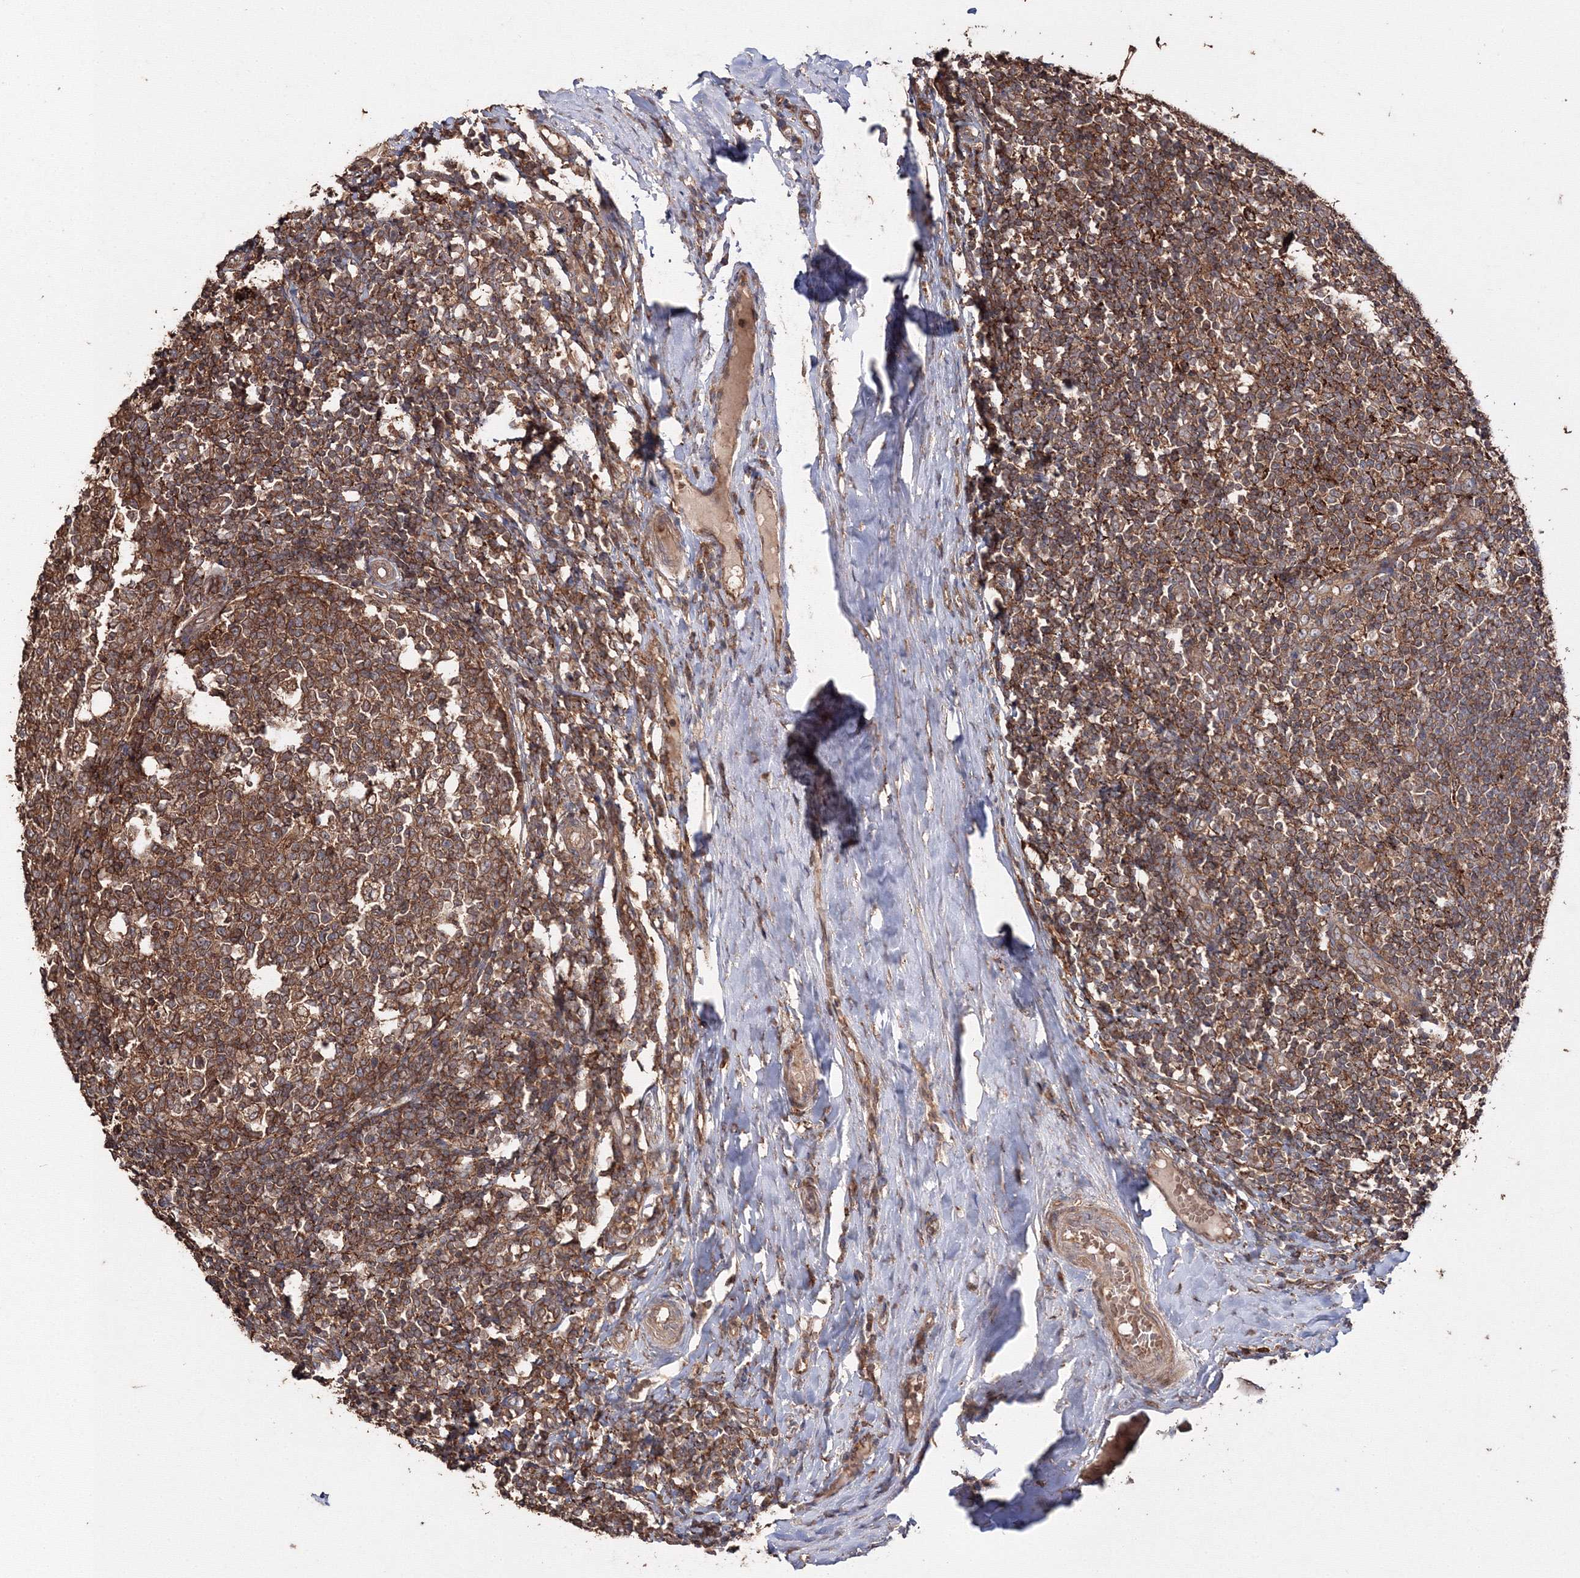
{"staining": {"intensity": "strong", "quantity": ">75%", "location": "cytoplasmic/membranous"}, "tissue": "tonsil", "cell_type": "Germinal center cells", "image_type": "normal", "snomed": [{"axis": "morphology", "description": "Normal tissue, NOS"}, {"axis": "topography", "description": "Tonsil"}], "caption": "A high-resolution micrograph shows IHC staining of unremarkable tonsil, which exhibits strong cytoplasmic/membranous staining in about >75% of germinal center cells.", "gene": "DDO", "patient": {"sex": "female", "age": 19}}